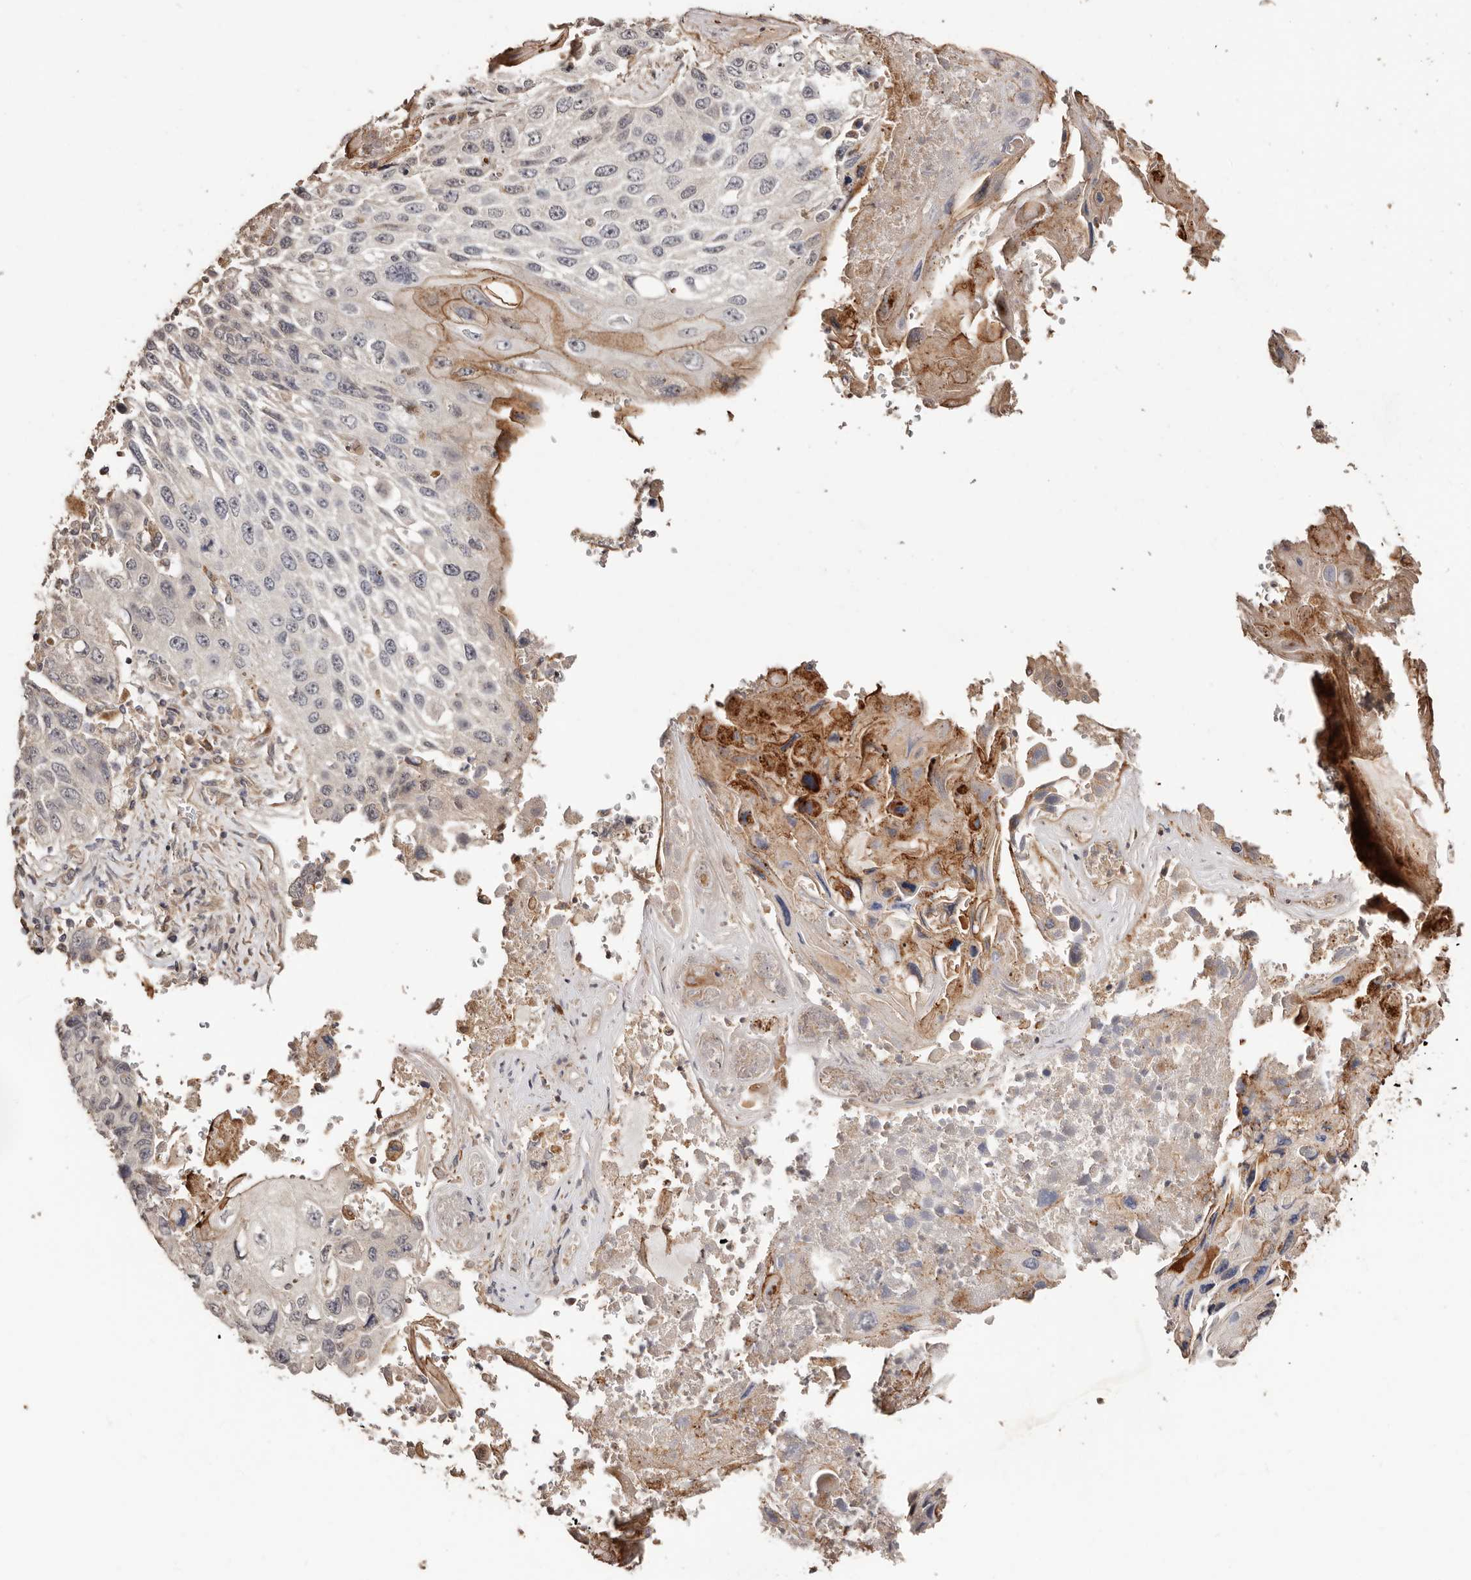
{"staining": {"intensity": "moderate", "quantity": "<25%", "location": "cytoplasmic/membranous"}, "tissue": "lung cancer", "cell_type": "Tumor cells", "image_type": "cancer", "snomed": [{"axis": "morphology", "description": "Squamous cell carcinoma, NOS"}, {"axis": "topography", "description": "Lung"}], "caption": "A brown stain labels moderate cytoplasmic/membranous positivity of a protein in lung cancer (squamous cell carcinoma) tumor cells. (Stains: DAB (3,3'-diaminobenzidine) in brown, nuclei in blue, Microscopy: brightfield microscopy at high magnification).", "gene": "APOL6", "patient": {"sex": "male", "age": 61}}